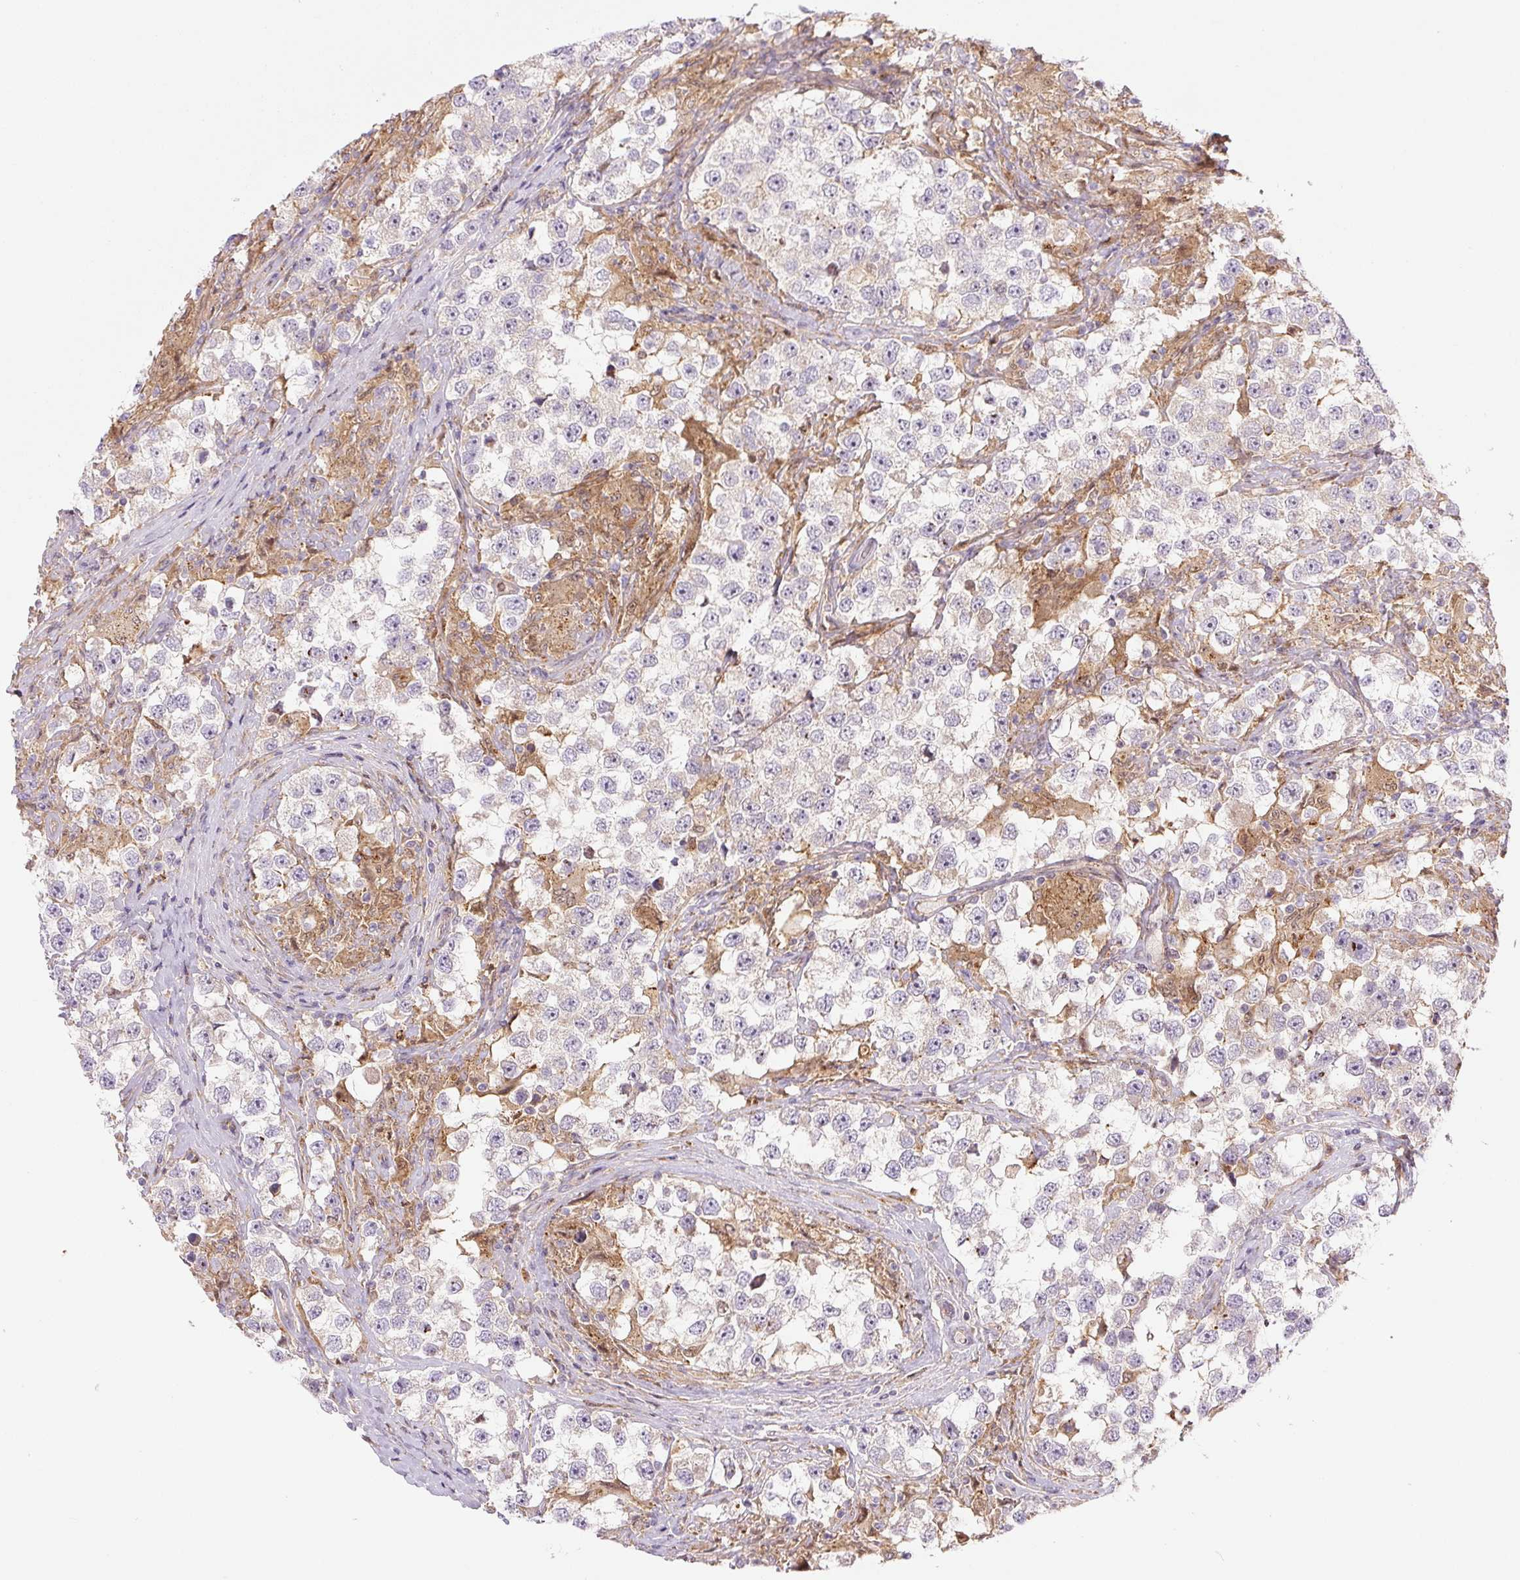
{"staining": {"intensity": "negative", "quantity": "none", "location": "none"}, "tissue": "testis cancer", "cell_type": "Tumor cells", "image_type": "cancer", "snomed": [{"axis": "morphology", "description": "Seminoma, NOS"}, {"axis": "topography", "description": "Testis"}], "caption": "DAB (3,3'-diaminobenzidine) immunohistochemical staining of seminoma (testis) shows no significant expression in tumor cells.", "gene": "ZSWIM7", "patient": {"sex": "male", "age": 46}}